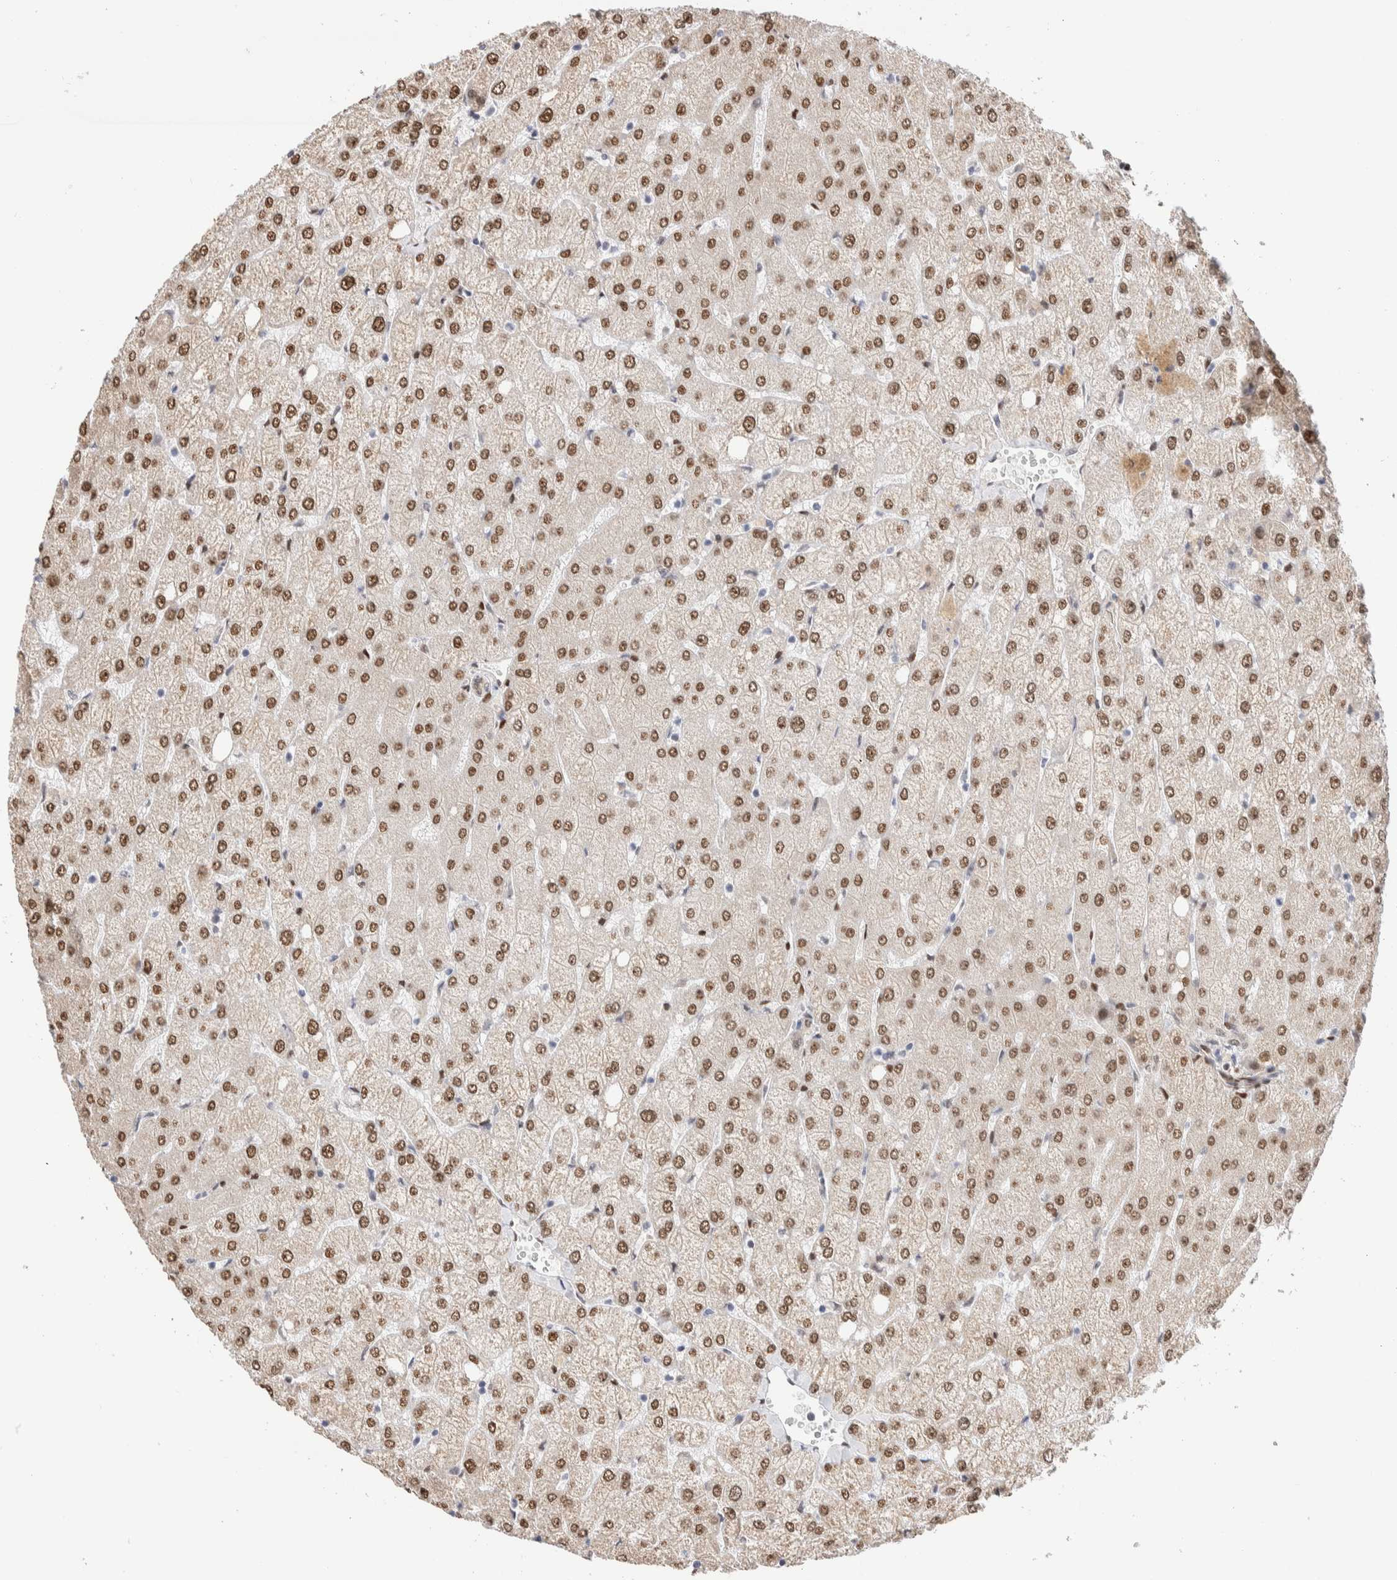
{"staining": {"intensity": "negative", "quantity": "none", "location": "none"}, "tissue": "liver", "cell_type": "Cholangiocytes", "image_type": "normal", "snomed": [{"axis": "morphology", "description": "Normal tissue, NOS"}, {"axis": "topography", "description": "Liver"}], "caption": "Immunohistochemistry (IHC) photomicrograph of benign liver: human liver stained with DAB (3,3'-diaminobenzidine) displays no significant protein staining in cholangiocytes. (DAB (3,3'-diaminobenzidine) immunohistochemistry, high magnification).", "gene": "NSMAF", "patient": {"sex": "female", "age": 54}}